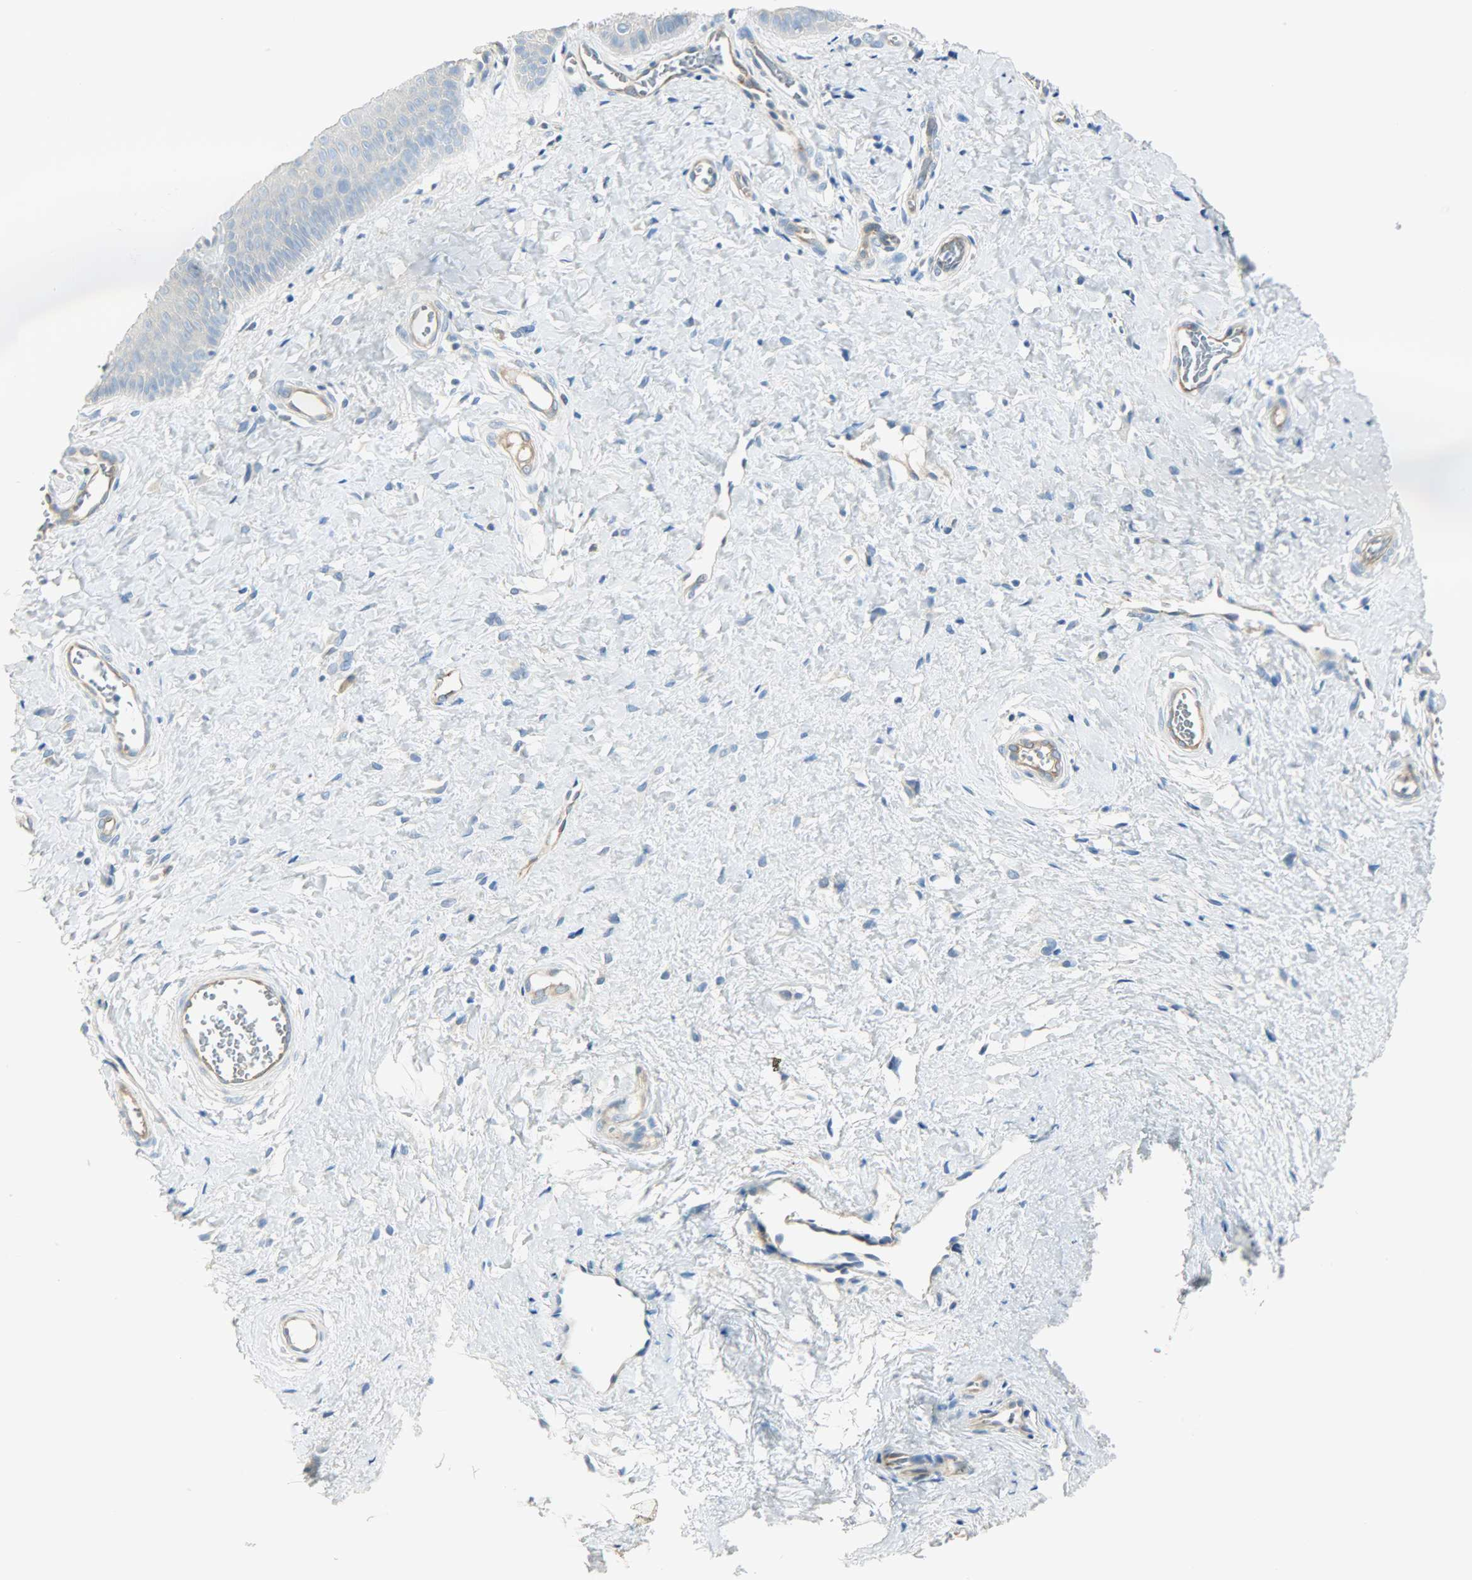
{"staining": {"intensity": "moderate", "quantity": ">75%", "location": "cytoplasmic/membranous"}, "tissue": "cervix", "cell_type": "Glandular cells", "image_type": "normal", "snomed": [{"axis": "morphology", "description": "Normal tissue, NOS"}, {"axis": "topography", "description": "Cervix"}], "caption": "Human cervix stained for a protein (brown) demonstrates moderate cytoplasmic/membranous positive expression in approximately >75% of glandular cells.", "gene": "WARS1", "patient": {"sex": "female", "age": 55}}